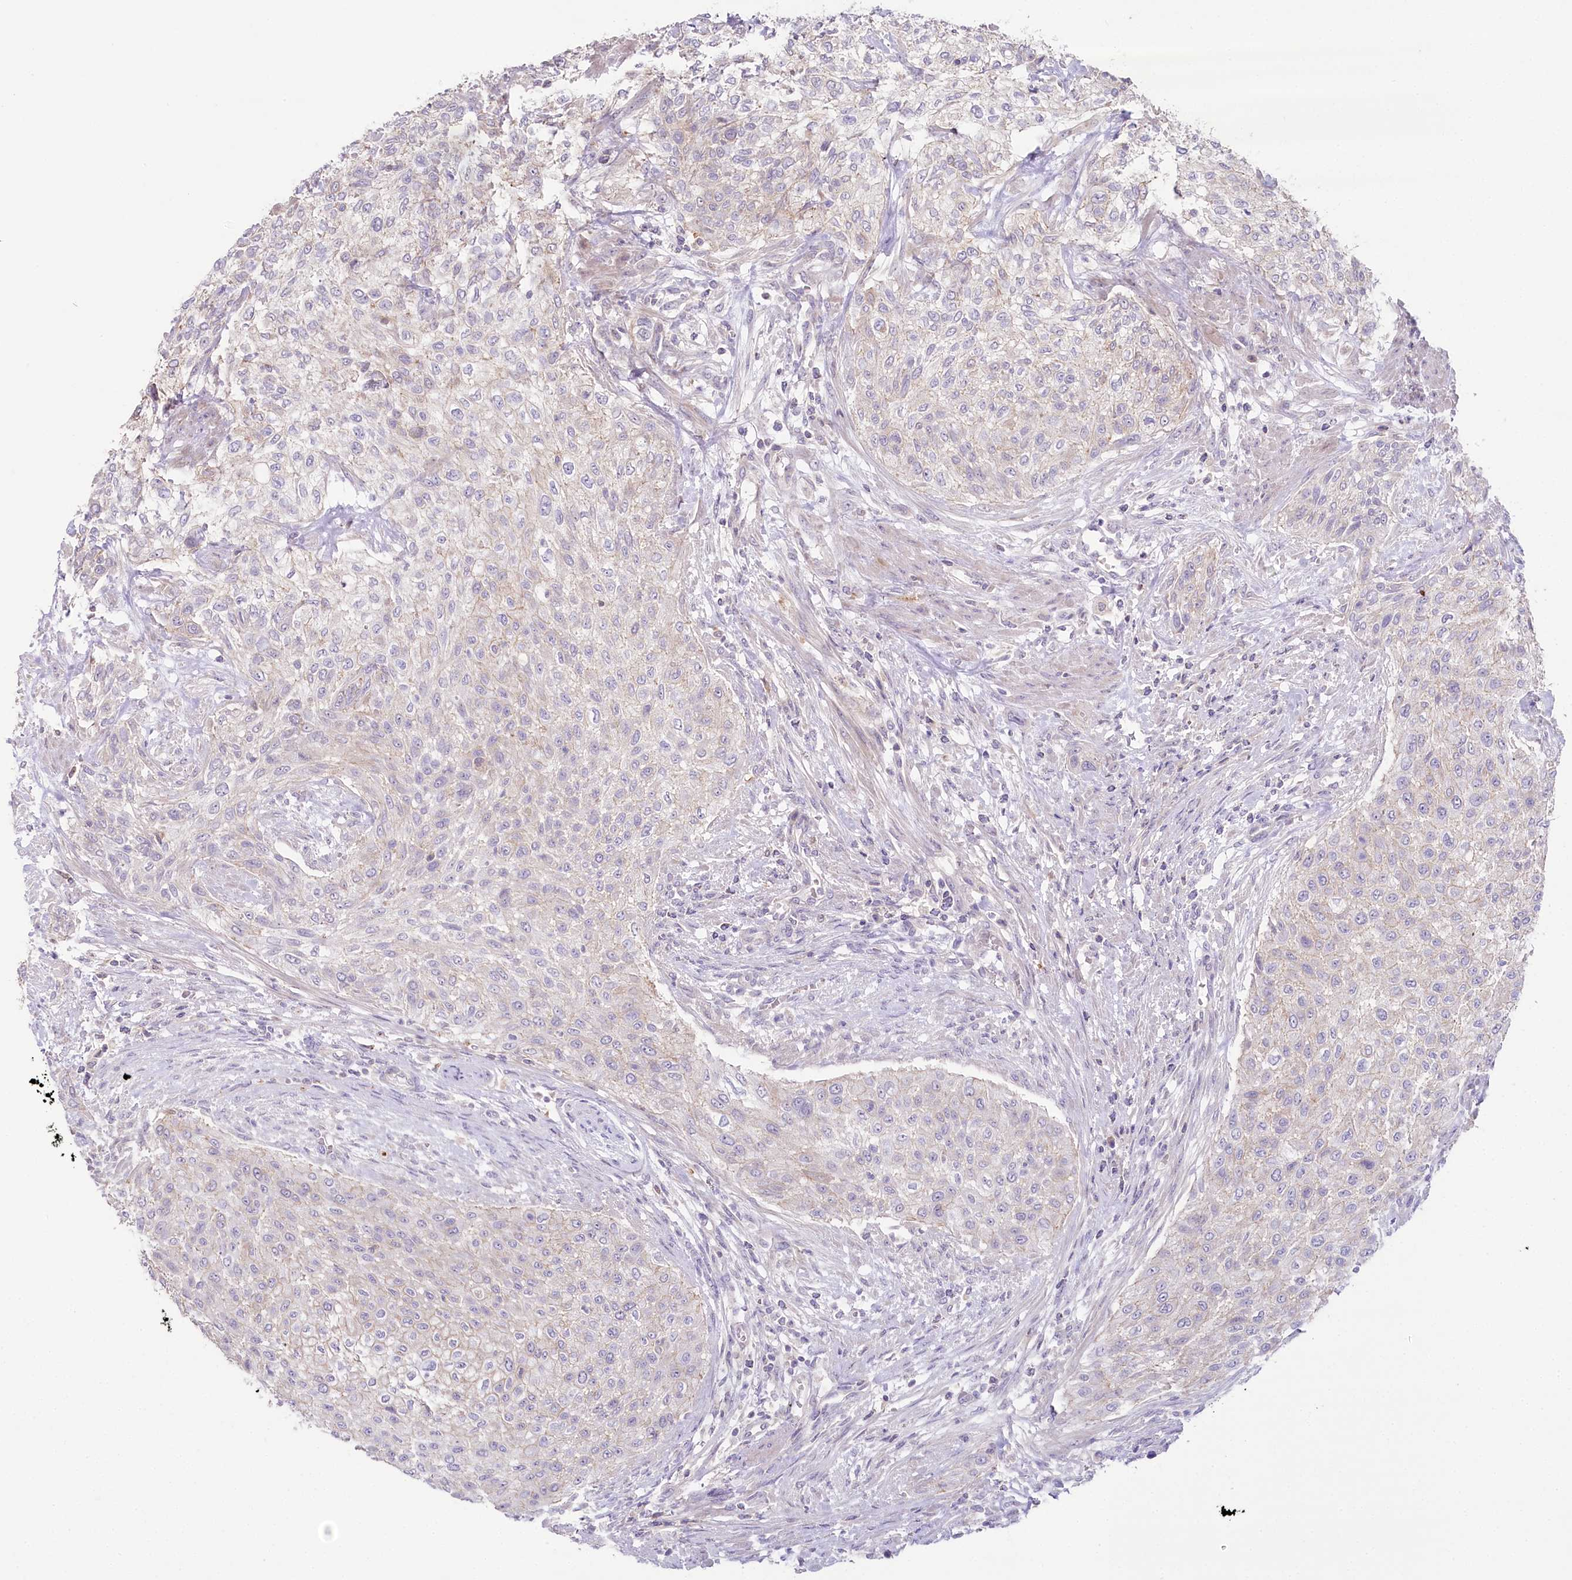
{"staining": {"intensity": "negative", "quantity": "none", "location": "none"}, "tissue": "urothelial cancer", "cell_type": "Tumor cells", "image_type": "cancer", "snomed": [{"axis": "morphology", "description": "Urothelial carcinoma, High grade"}, {"axis": "topography", "description": "Urinary bladder"}], "caption": "Tumor cells show no significant protein staining in high-grade urothelial carcinoma. (Stains: DAB (3,3'-diaminobenzidine) IHC with hematoxylin counter stain, Microscopy: brightfield microscopy at high magnification).", "gene": "SLC6A11", "patient": {"sex": "male", "age": 35}}